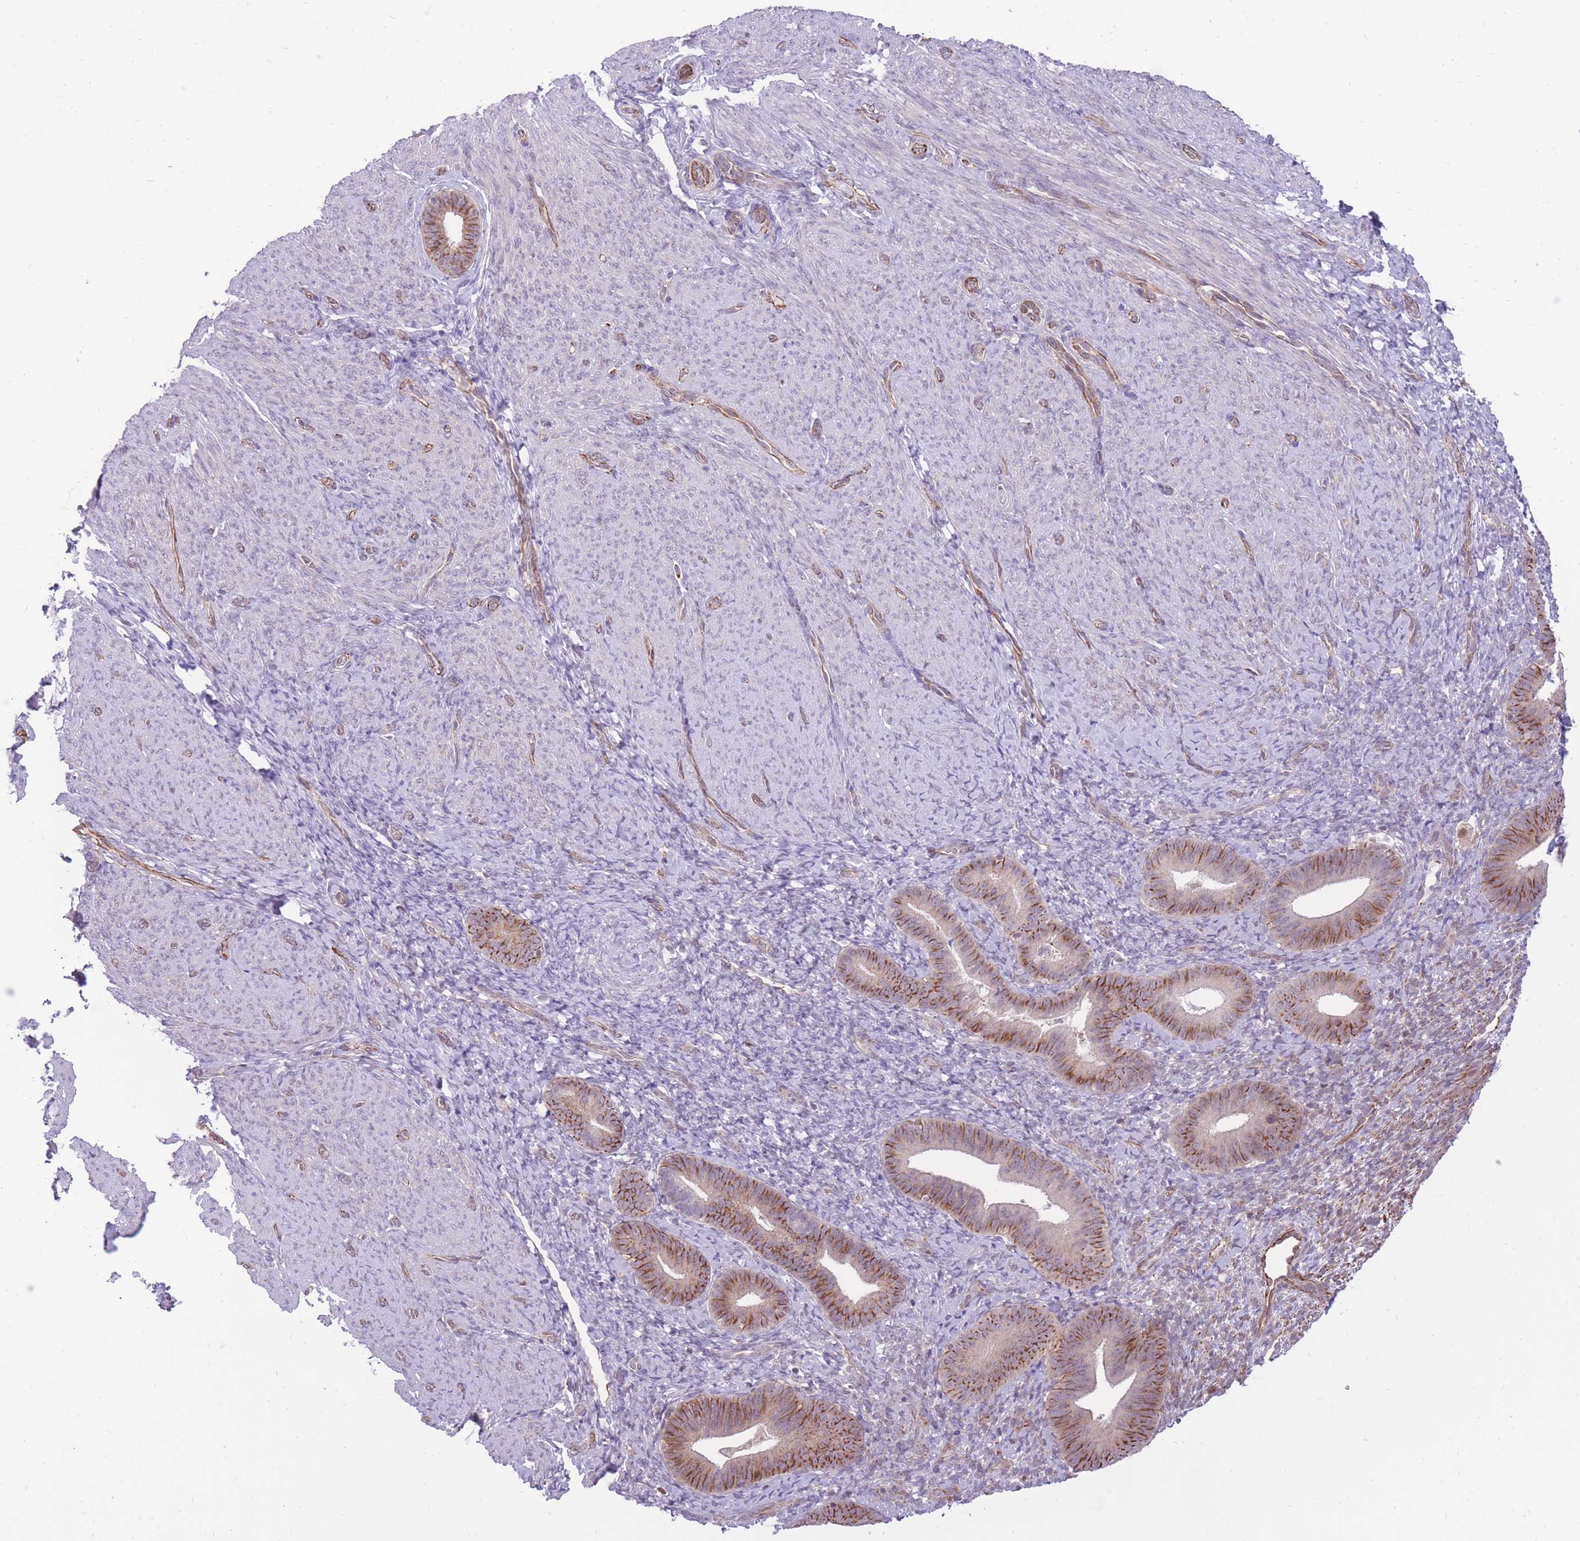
{"staining": {"intensity": "negative", "quantity": "none", "location": "none"}, "tissue": "endometrium", "cell_type": "Cells in endometrial stroma", "image_type": "normal", "snomed": [{"axis": "morphology", "description": "Normal tissue, NOS"}, {"axis": "topography", "description": "Endometrium"}], "caption": "Cells in endometrial stroma are negative for protein expression in benign human endometrium. (Brightfield microscopy of DAB (3,3'-diaminobenzidine) immunohistochemistry (IHC) at high magnification).", "gene": "ELL", "patient": {"sex": "female", "age": 65}}